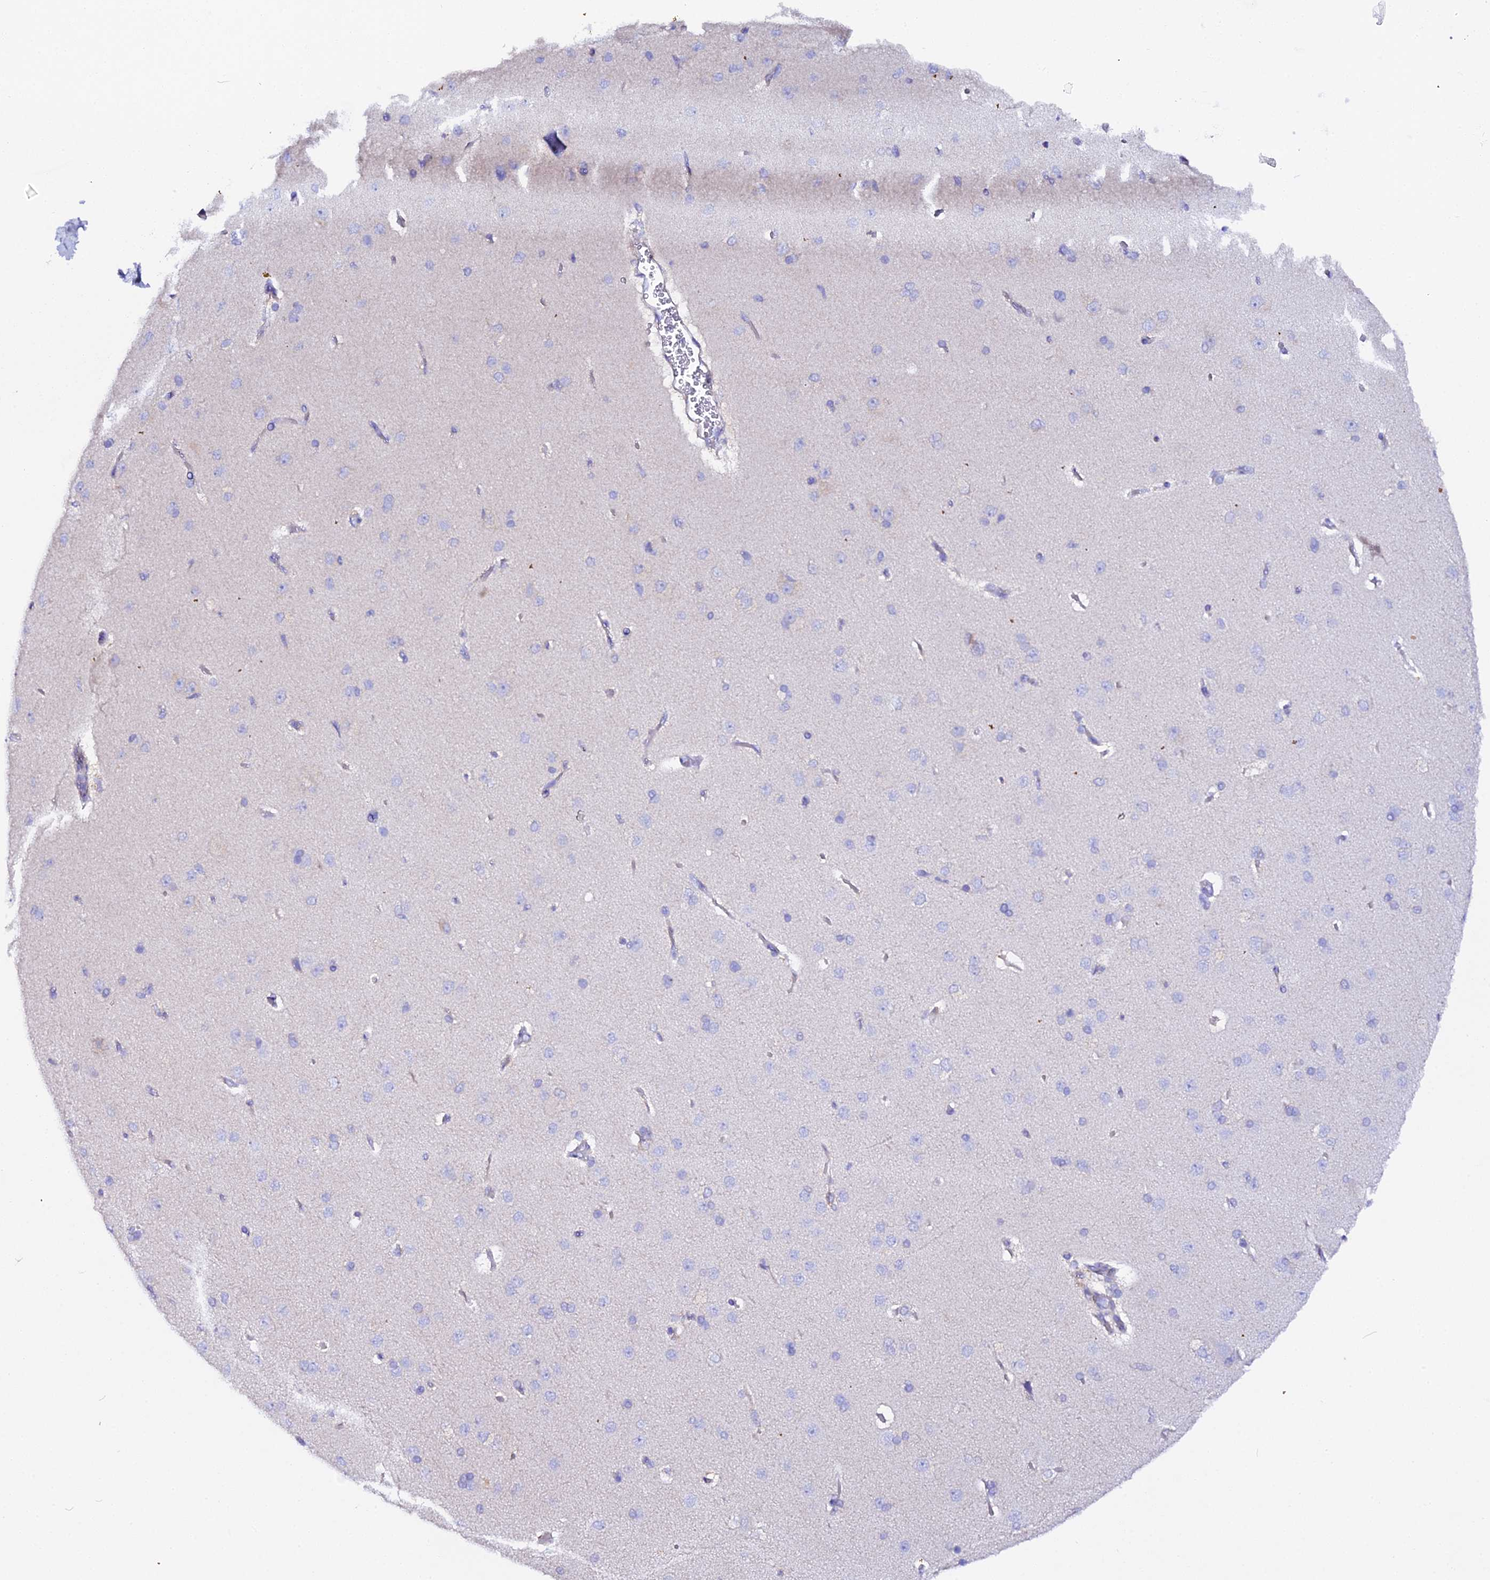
{"staining": {"intensity": "negative", "quantity": "none", "location": "none"}, "tissue": "cerebral cortex", "cell_type": "Endothelial cells", "image_type": "normal", "snomed": [{"axis": "morphology", "description": "Normal tissue, NOS"}, {"axis": "topography", "description": "Cerebral cortex"}], "caption": "This is an immunohistochemistry photomicrograph of benign human cerebral cortex. There is no staining in endothelial cells.", "gene": "CFAP45", "patient": {"sex": "male", "age": 62}}